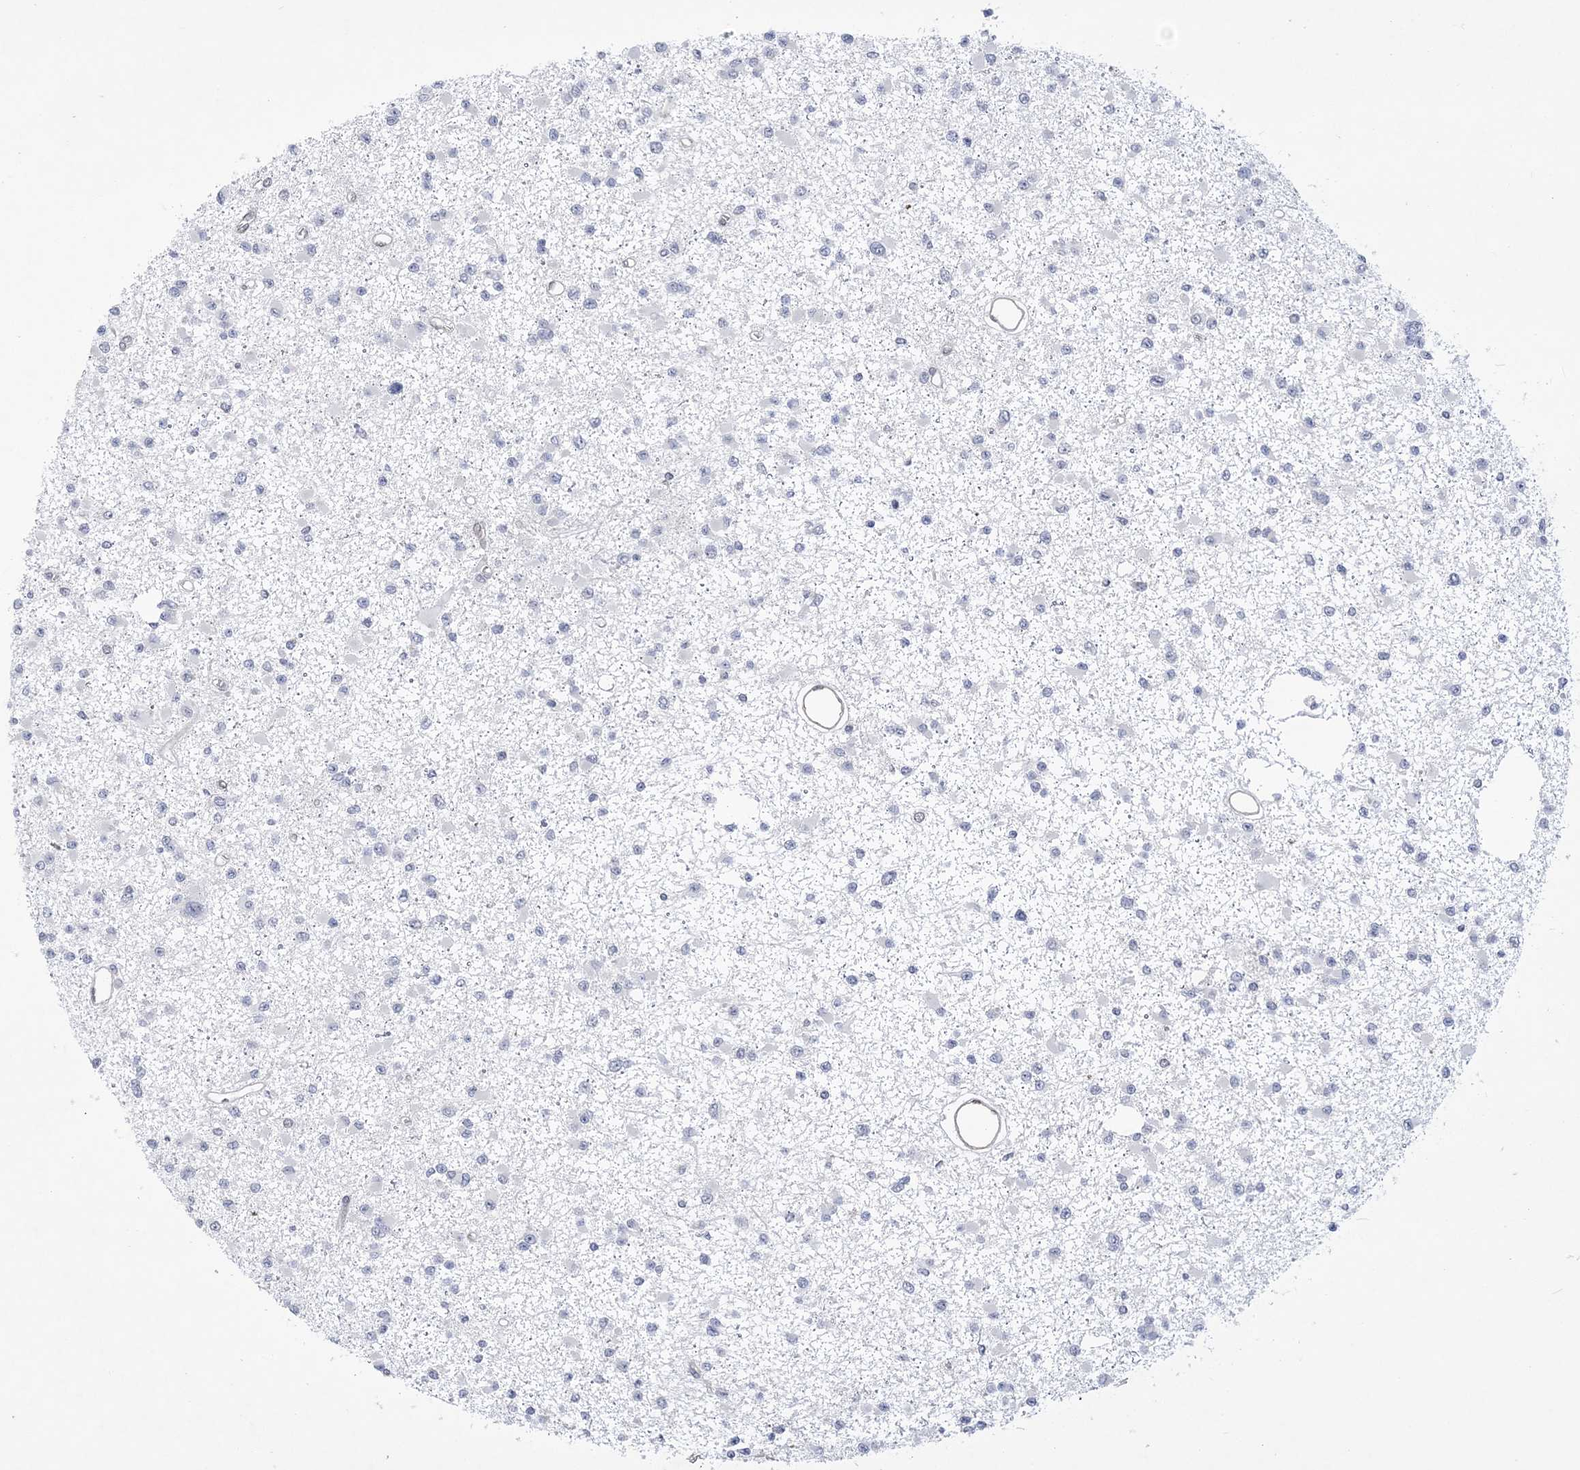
{"staining": {"intensity": "negative", "quantity": "none", "location": "none"}, "tissue": "glioma", "cell_type": "Tumor cells", "image_type": "cancer", "snomed": [{"axis": "morphology", "description": "Glioma, malignant, Low grade"}, {"axis": "topography", "description": "Brain"}], "caption": "There is no significant staining in tumor cells of low-grade glioma (malignant).", "gene": "HOMEZ", "patient": {"sex": "female", "age": 22}}